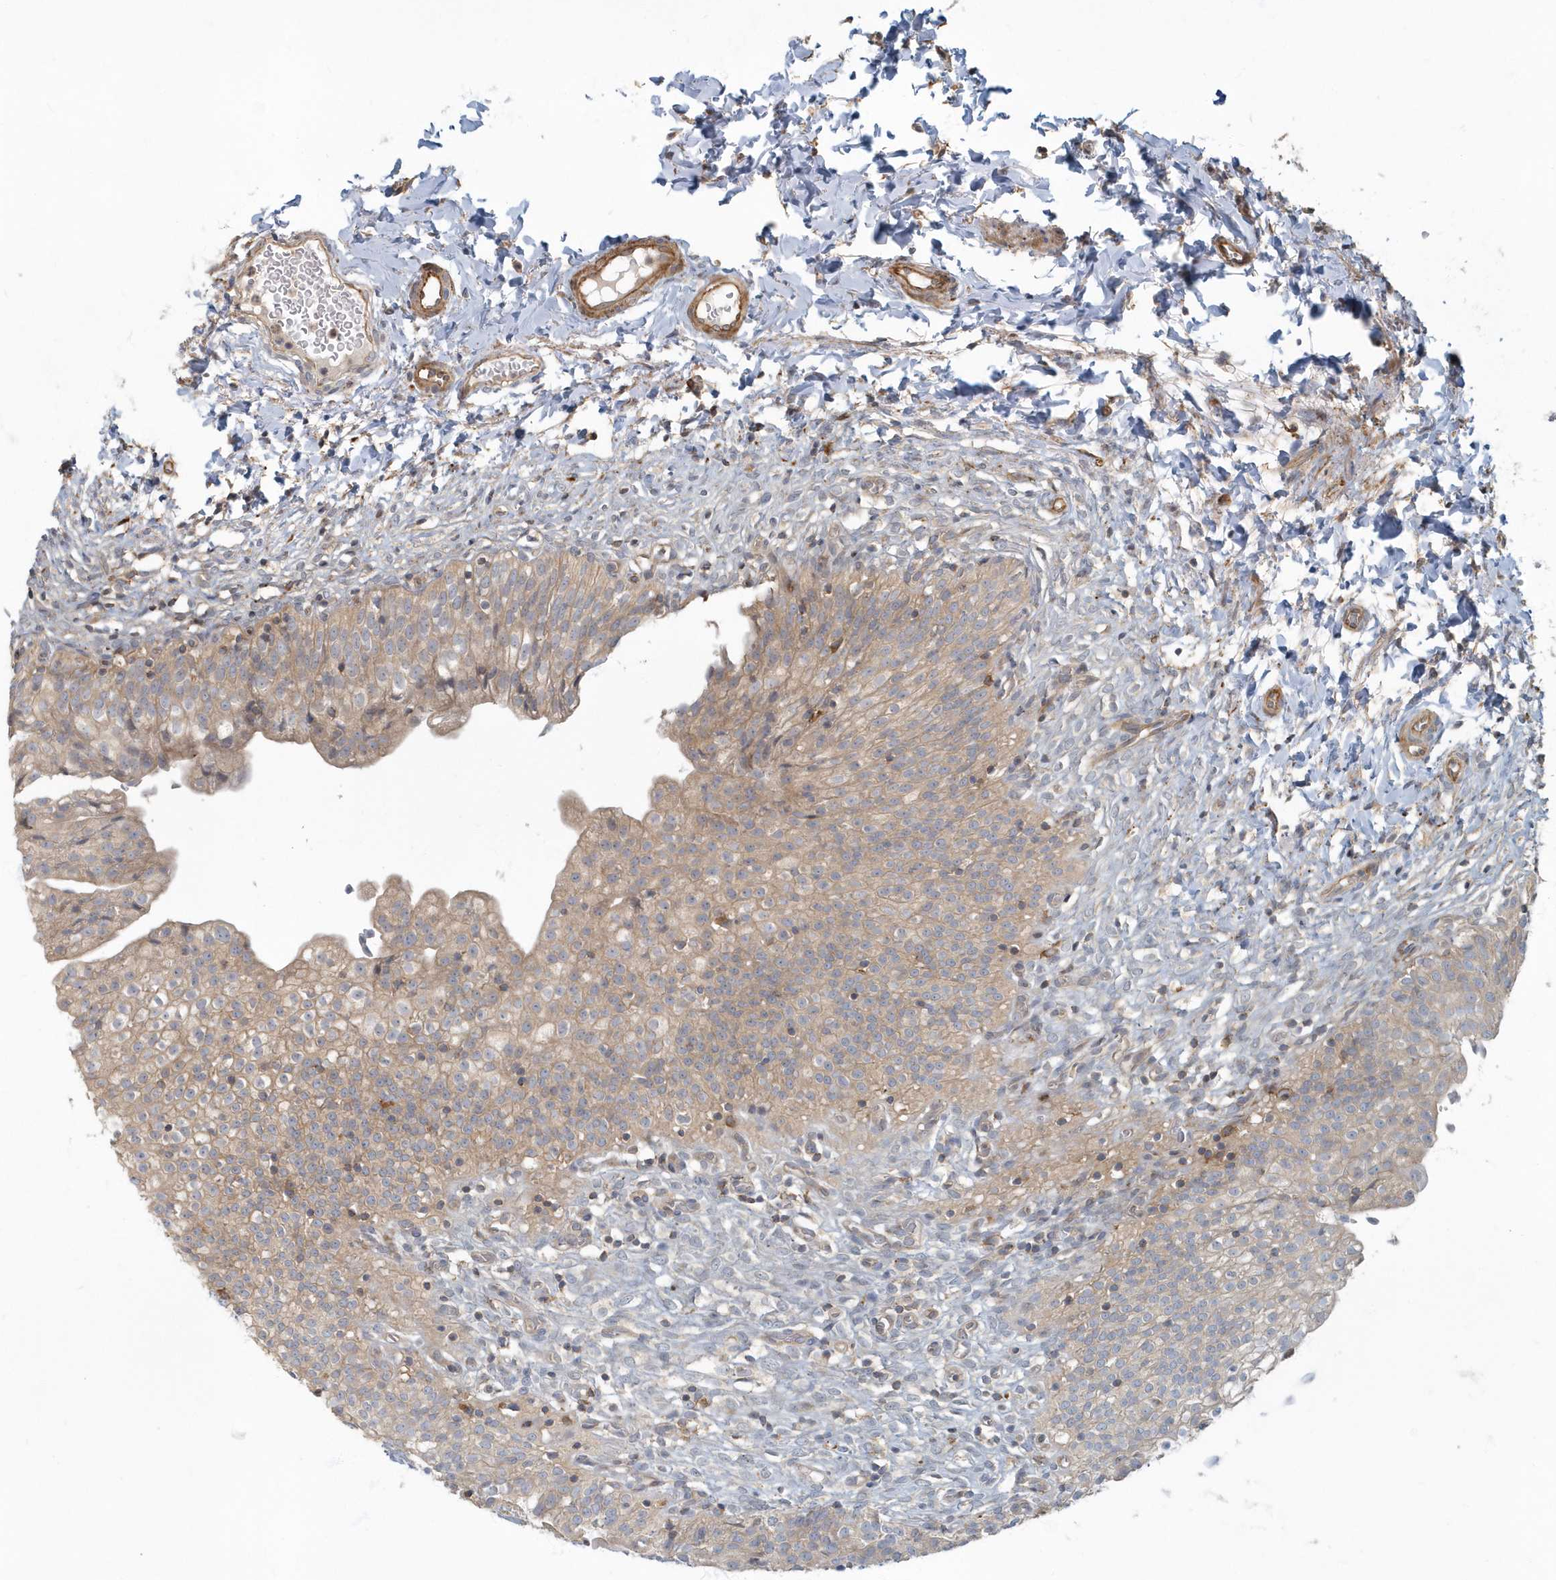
{"staining": {"intensity": "weak", "quantity": ">75%", "location": "cytoplasmic/membranous"}, "tissue": "urinary bladder", "cell_type": "Urothelial cells", "image_type": "normal", "snomed": [{"axis": "morphology", "description": "Normal tissue, NOS"}, {"axis": "topography", "description": "Urinary bladder"}], "caption": "Normal urinary bladder shows weak cytoplasmic/membranous staining in about >75% of urothelial cells.", "gene": "ARHGEF38", "patient": {"sex": "male", "age": 55}}